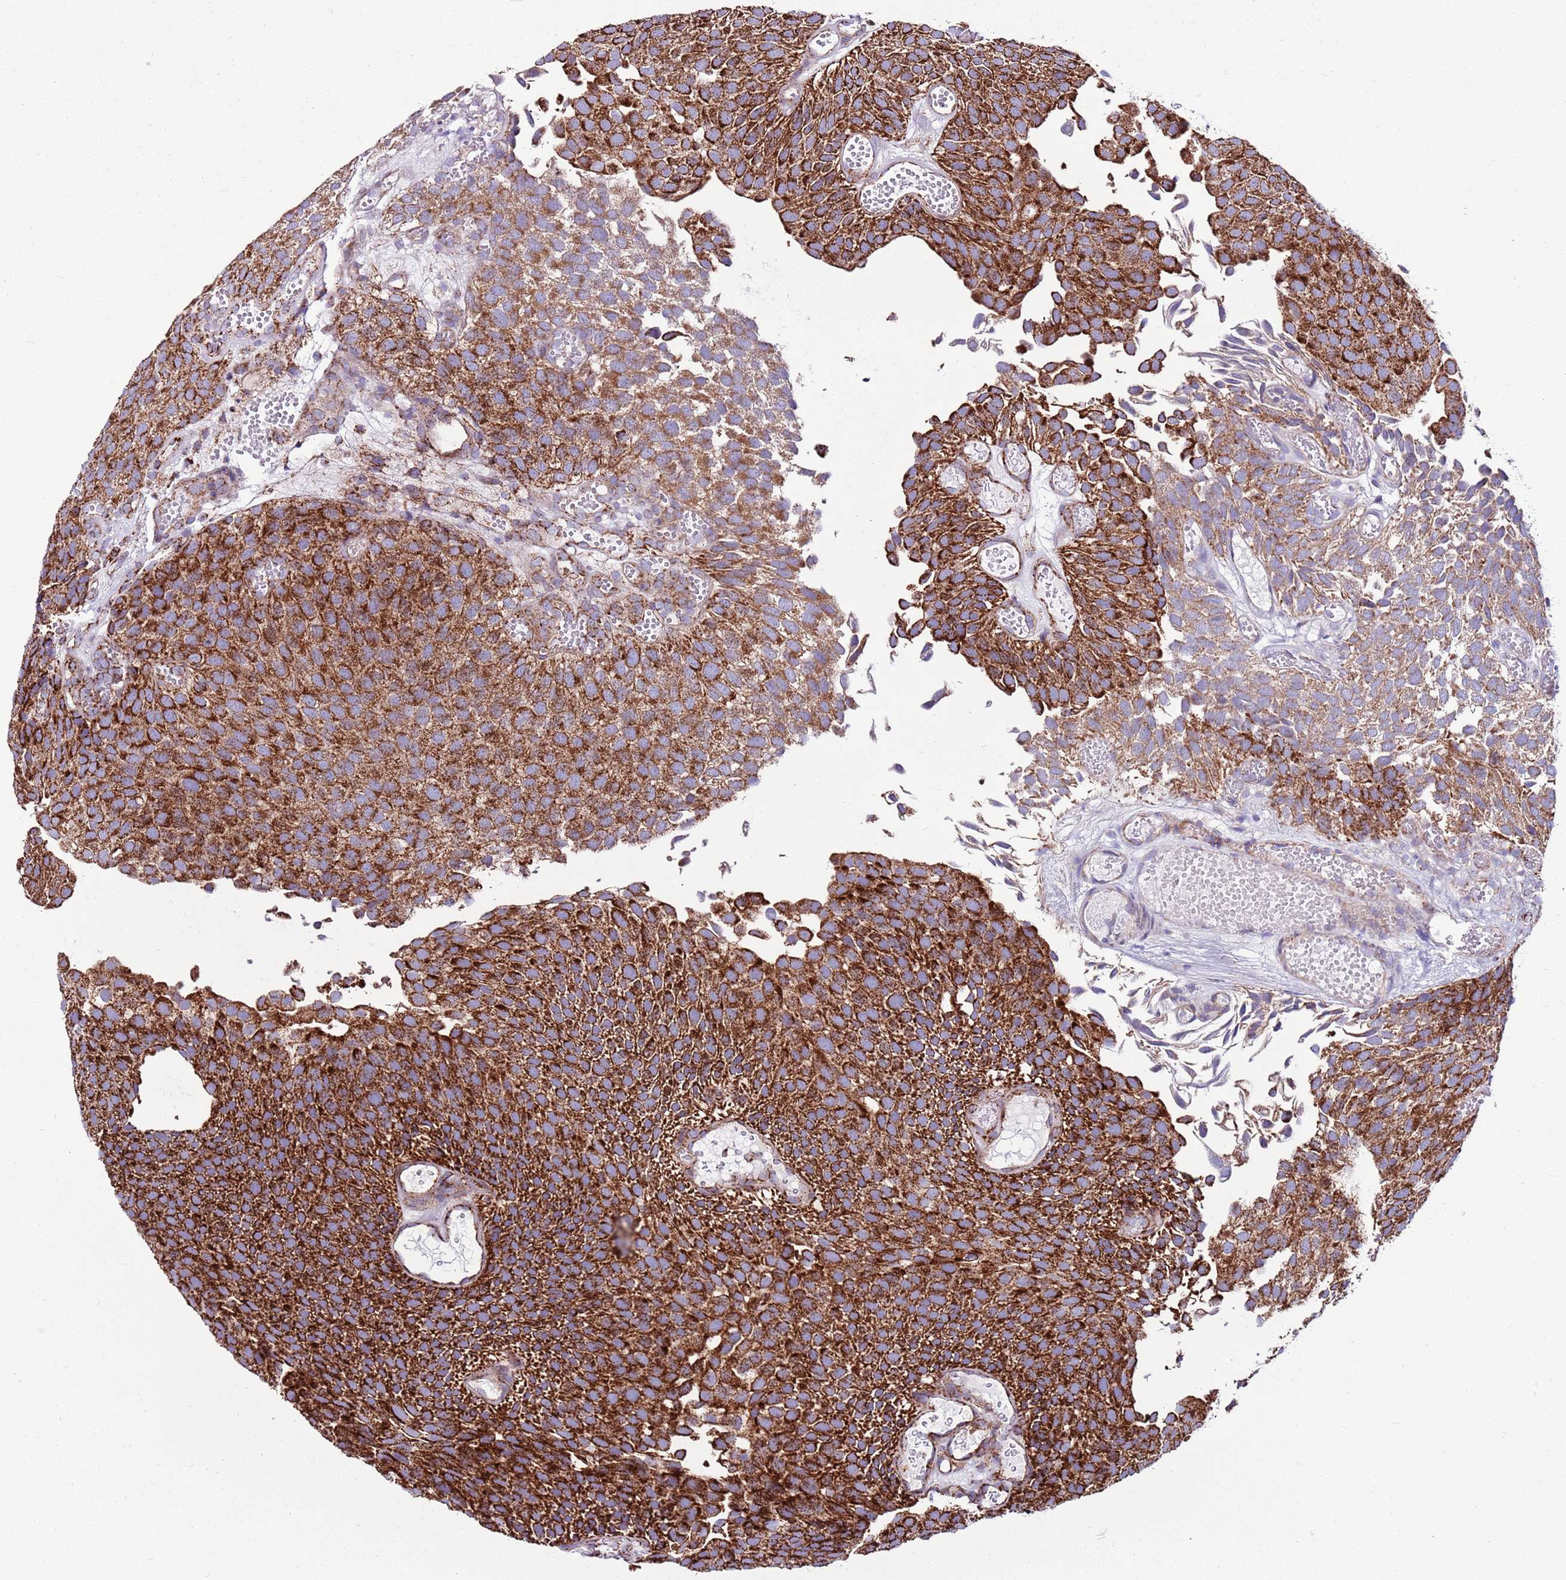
{"staining": {"intensity": "strong", "quantity": ">75%", "location": "cytoplasmic/membranous"}, "tissue": "urothelial cancer", "cell_type": "Tumor cells", "image_type": "cancer", "snomed": [{"axis": "morphology", "description": "Urothelial carcinoma, Low grade"}, {"axis": "topography", "description": "Urinary bladder"}], "caption": "Urothelial carcinoma (low-grade) stained for a protein (brown) exhibits strong cytoplasmic/membranous positive staining in approximately >75% of tumor cells.", "gene": "HECTD4", "patient": {"sex": "male", "age": 89}}